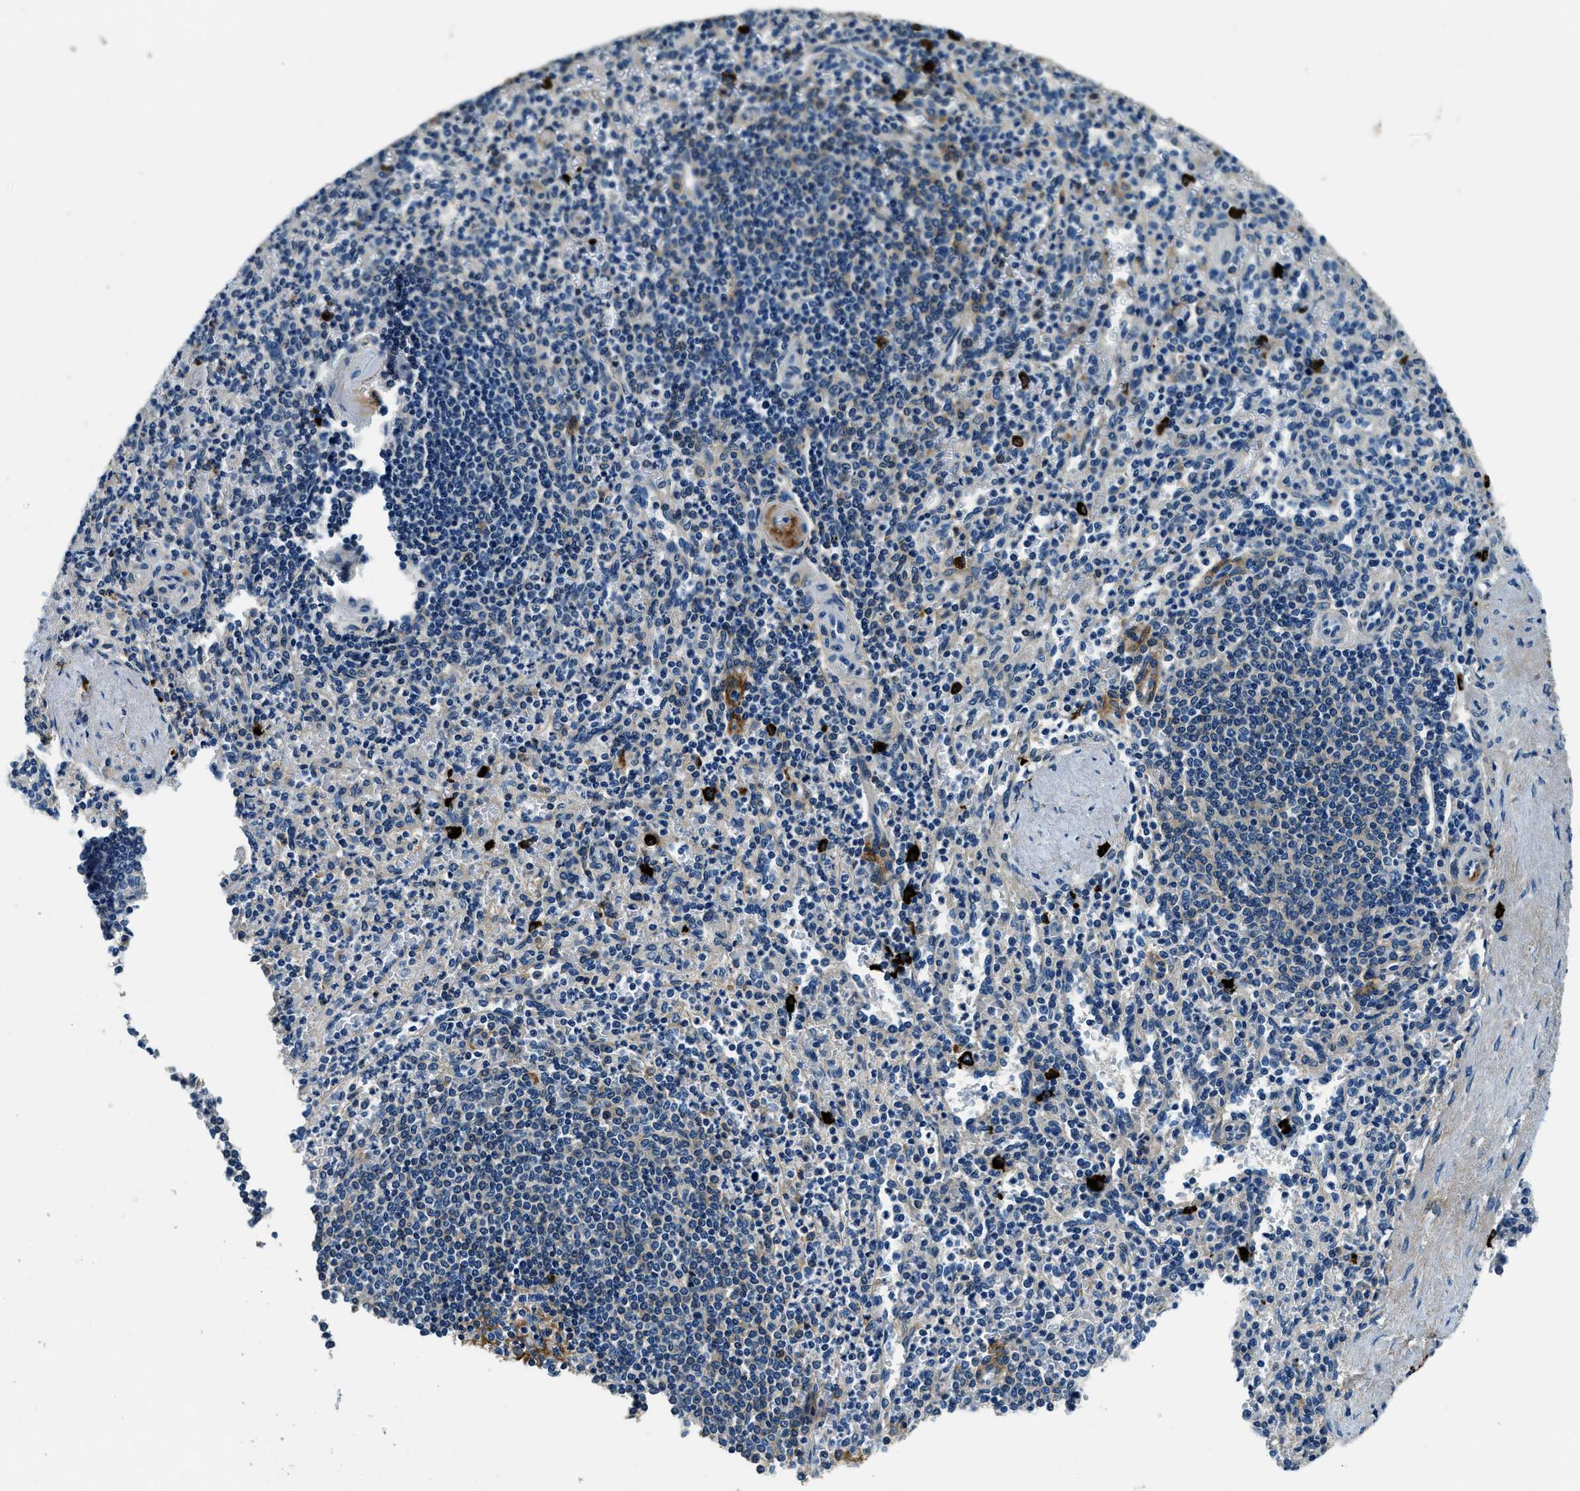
{"staining": {"intensity": "moderate", "quantity": "<25%", "location": "cytoplasmic/membranous"}, "tissue": "spleen", "cell_type": "Cells in red pulp", "image_type": "normal", "snomed": [{"axis": "morphology", "description": "Normal tissue, NOS"}, {"axis": "topography", "description": "Spleen"}], "caption": "DAB (3,3'-diaminobenzidine) immunohistochemical staining of normal human spleen reveals moderate cytoplasmic/membranous protein positivity in approximately <25% of cells in red pulp. (DAB (3,3'-diaminobenzidine) IHC, brown staining for protein, blue staining for nuclei).", "gene": "TMEM186", "patient": {"sex": "female", "age": 74}}